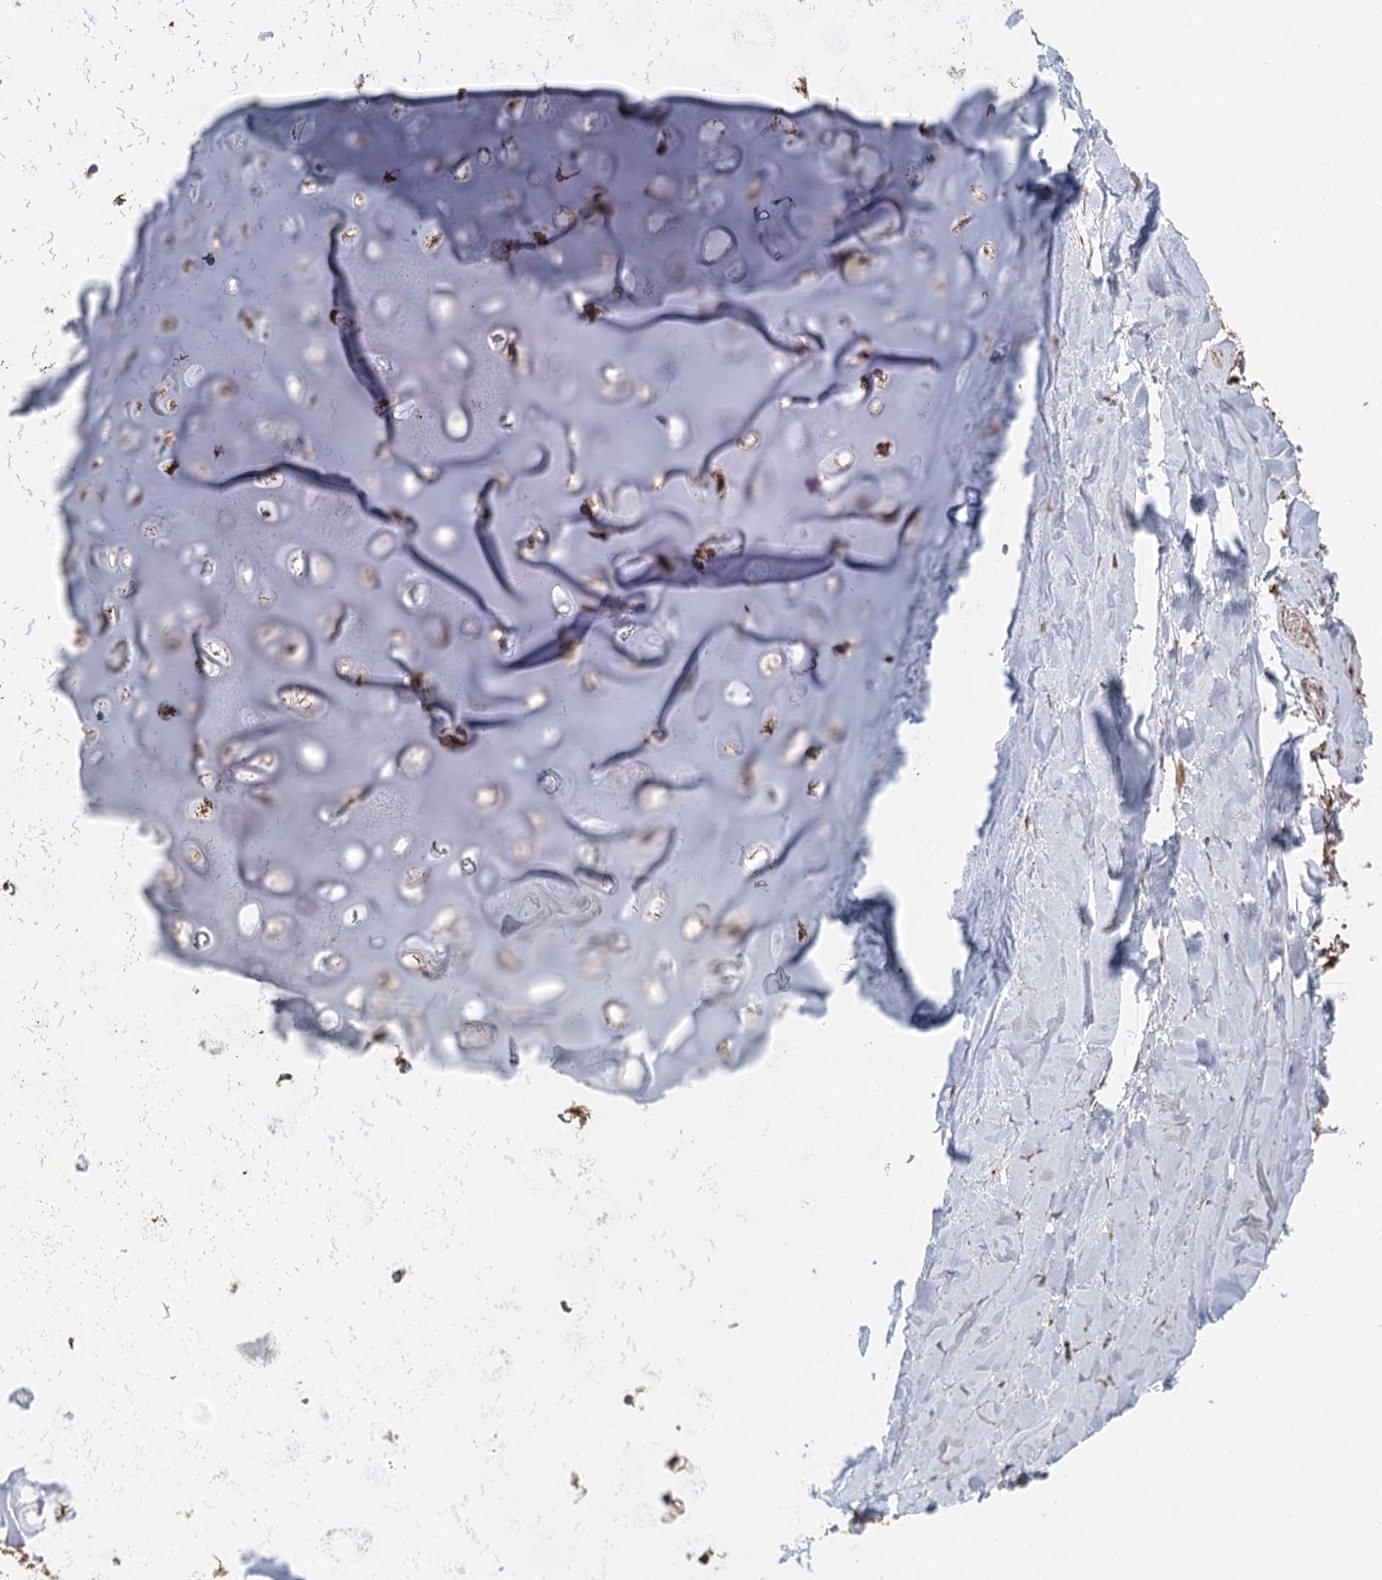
{"staining": {"intensity": "moderate", "quantity": ">75%", "location": "cytoplasmic/membranous"}, "tissue": "adipose tissue", "cell_type": "Adipocytes", "image_type": "normal", "snomed": [{"axis": "morphology", "description": "Normal tissue, NOS"}, {"axis": "topography", "description": "Lymph node"}, {"axis": "topography", "description": "Bronchus"}], "caption": "Immunohistochemistry (IHC) of unremarkable adipose tissue exhibits medium levels of moderate cytoplasmic/membranous staining in approximately >75% of adipocytes. The staining is performed using DAB brown chromogen to label protein expression. The nuclei are counter-stained blue using hematoxylin.", "gene": "IL11RA", "patient": {"sex": "male", "age": 63}}